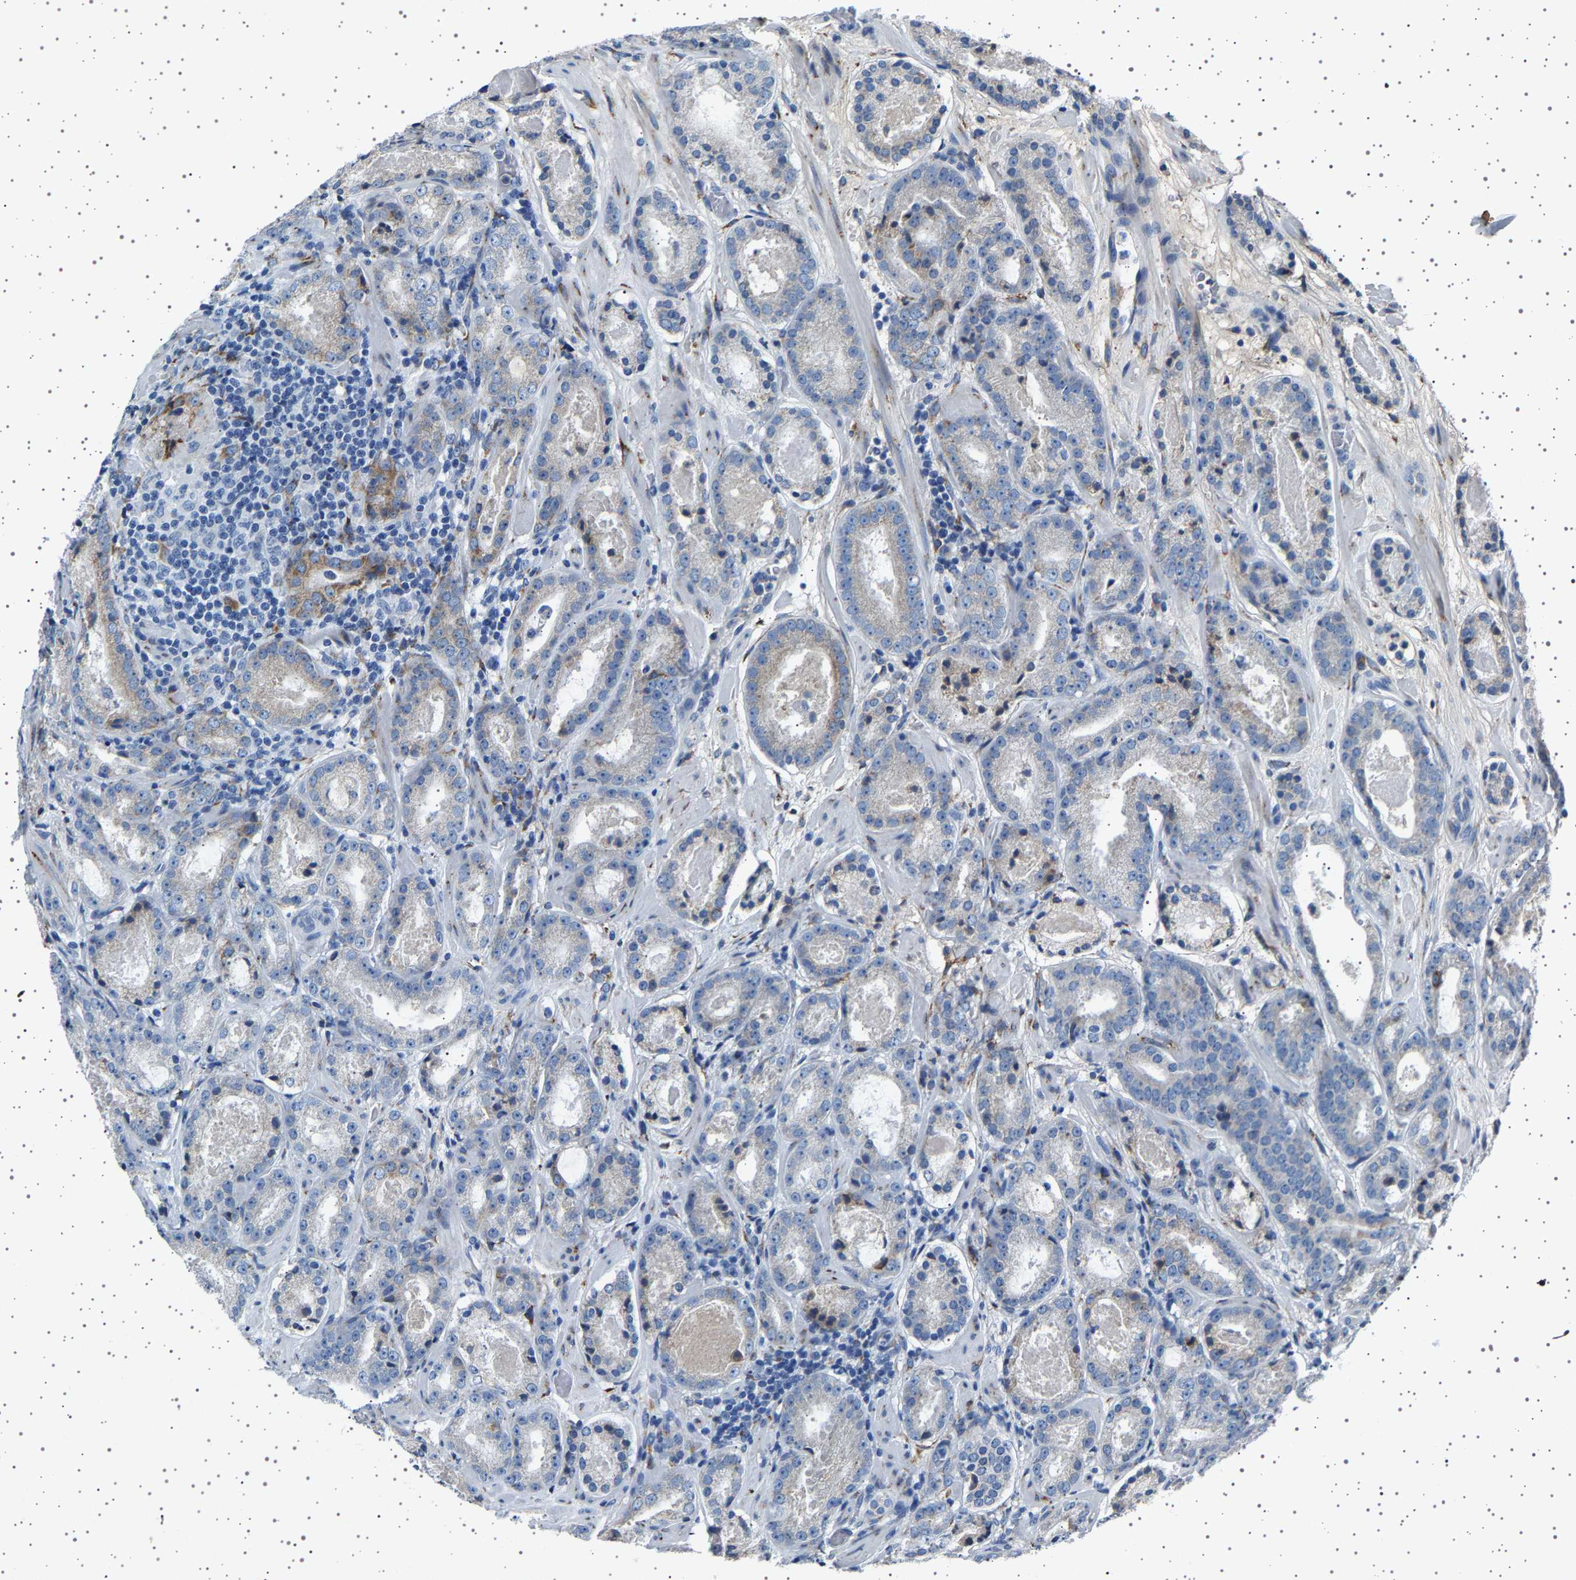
{"staining": {"intensity": "weak", "quantity": "<25%", "location": "cytoplasmic/membranous"}, "tissue": "prostate cancer", "cell_type": "Tumor cells", "image_type": "cancer", "snomed": [{"axis": "morphology", "description": "Adenocarcinoma, Low grade"}, {"axis": "topography", "description": "Prostate"}], "caption": "IHC micrograph of neoplastic tissue: human prostate cancer stained with DAB shows no significant protein positivity in tumor cells. (DAB (3,3'-diaminobenzidine) IHC visualized using brightfield microscopy, high magnification).", "gene": "FTCD", "patient": {"sex": "male", "age": 69}}